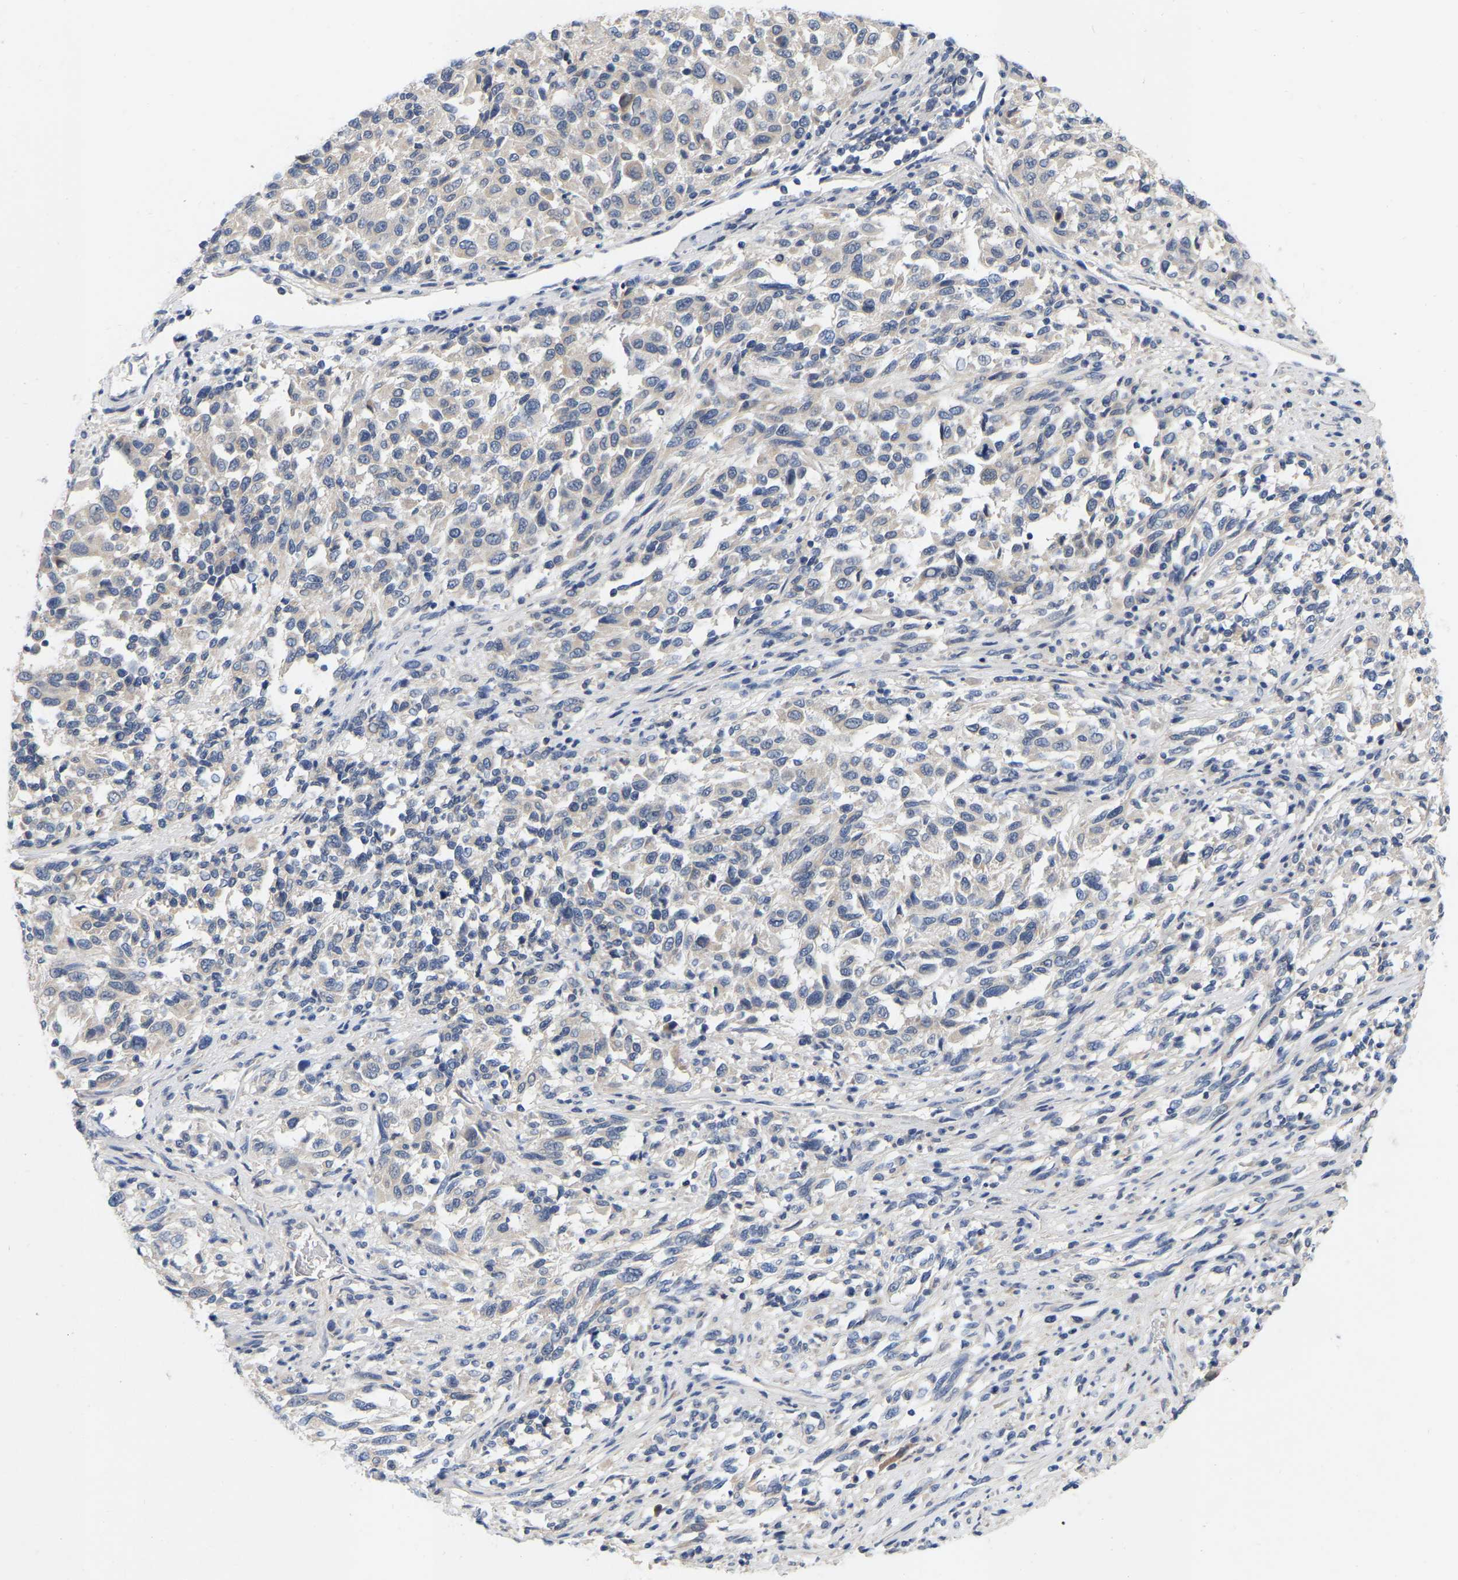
{"staining": {"intensity": "negative", "quantity": "none", "location": "none"}, "tissue": "melanoma", "cell_type": "Tumor cells", "image_type": "cancer", "snomed": [{"axis": "morphology", "description": "Malignant melanoma, Metastatic site"}, {"axis": "topography", "description": "Lymph node"}], "caption": "An IHC image of malignant melanoma (metastatic site) is shown. There is no staining in tumor cells of malignant melanoma (metastatic site).", "gene": "WIPI2", "patient": {"sex": "male", "age": 61}}